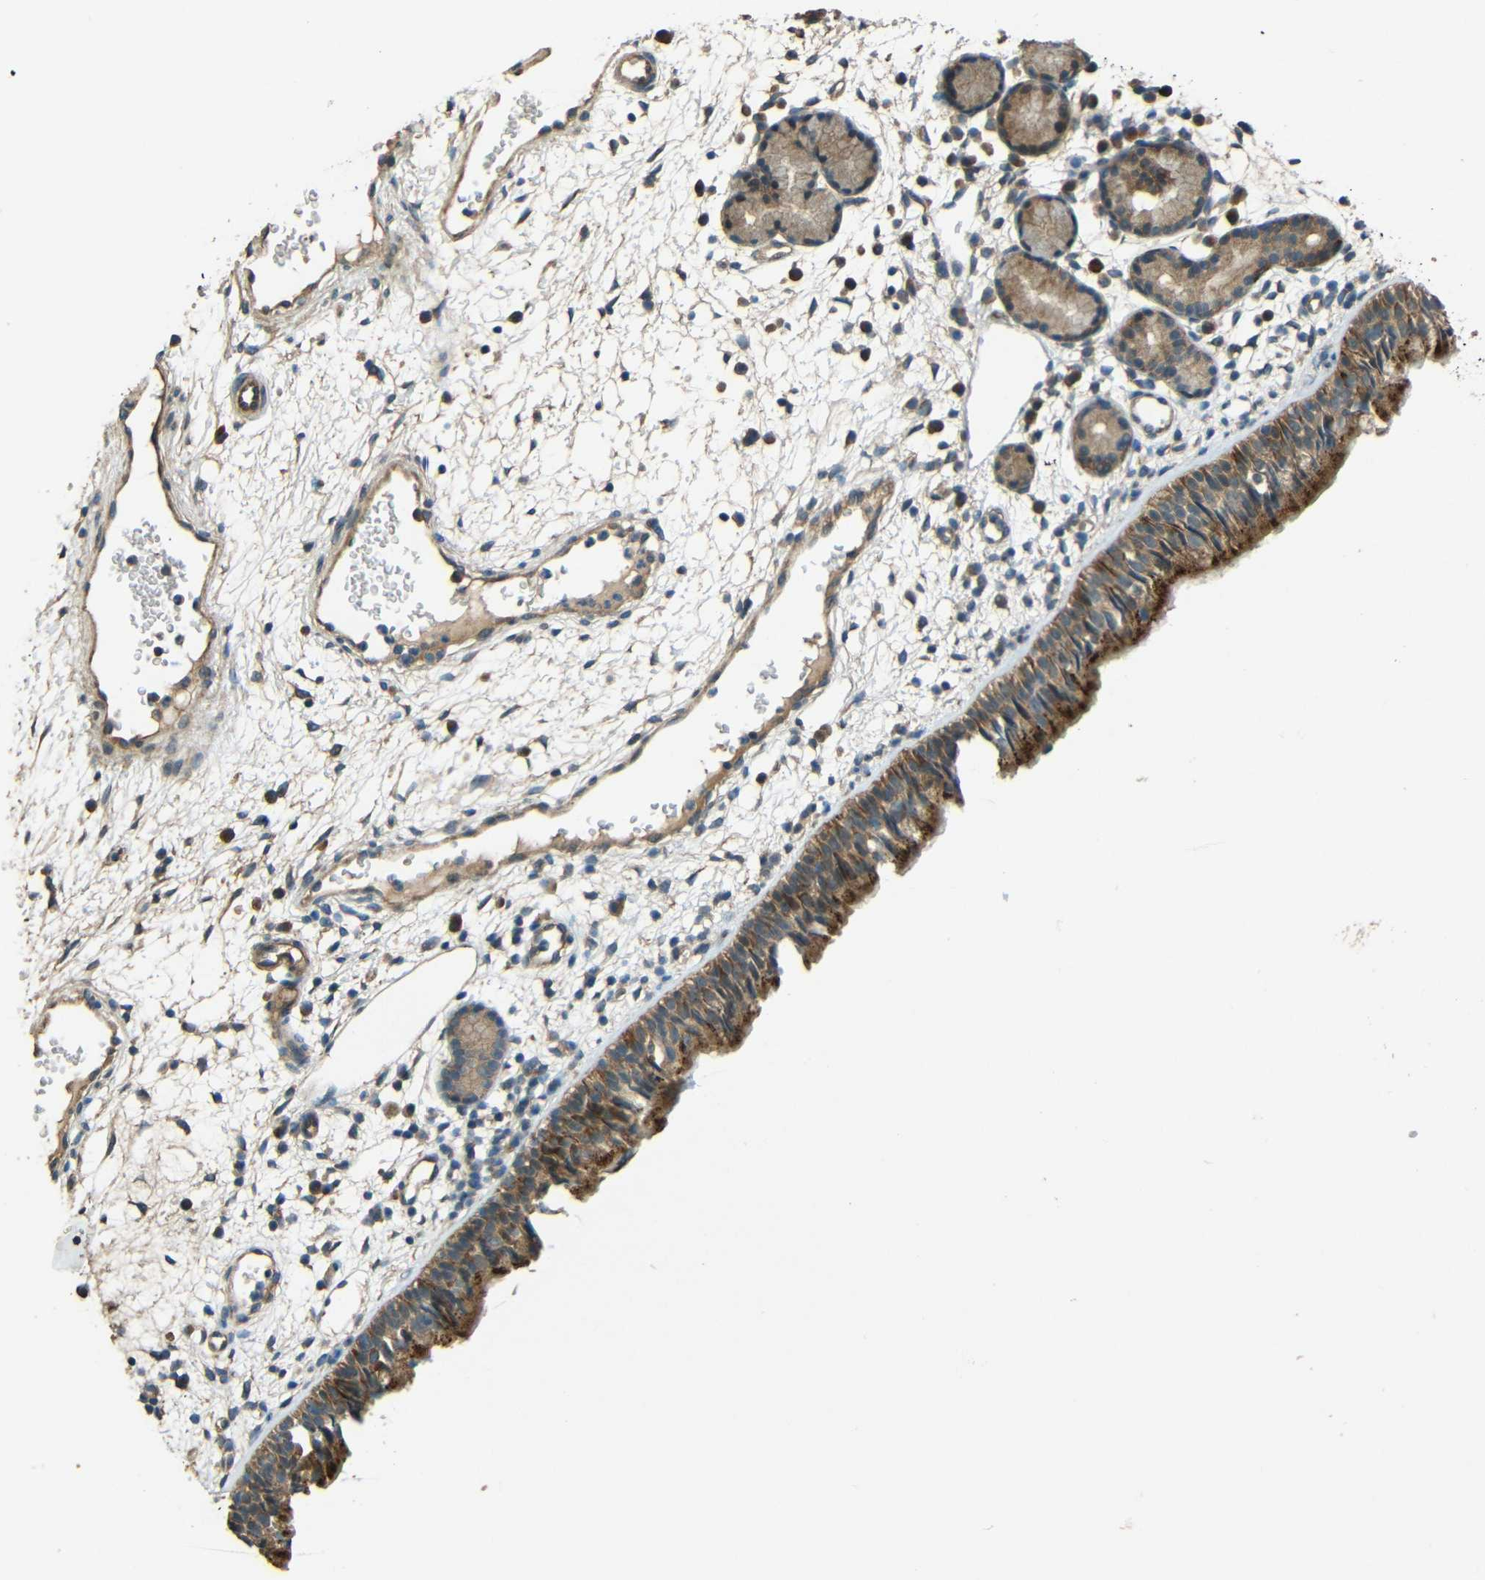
{"staining": {"intensity": "strong", "quantity": ">75%", "location": "cytoplasmic/membranous"}, "tissue": "nasopharynx", "cell_type": "Respiratory epithelial cells", "image_type": "normal", "snomed": [{"axis": "morphology", "description": "Normal tissue, NOS"}, {"axis": "morphology", "description": "Inflammation, NOS"}, {"axis": "topography", "description": "Nasopharynx"}], "caption": "Nasopharynx stained with a brown dye exhibits strong cytoplasmic/membranous positive expression in about >75% of respiratory epithelial cells.", "gene": "ACACA", "patient": {"sex": "female", "age": 55}}